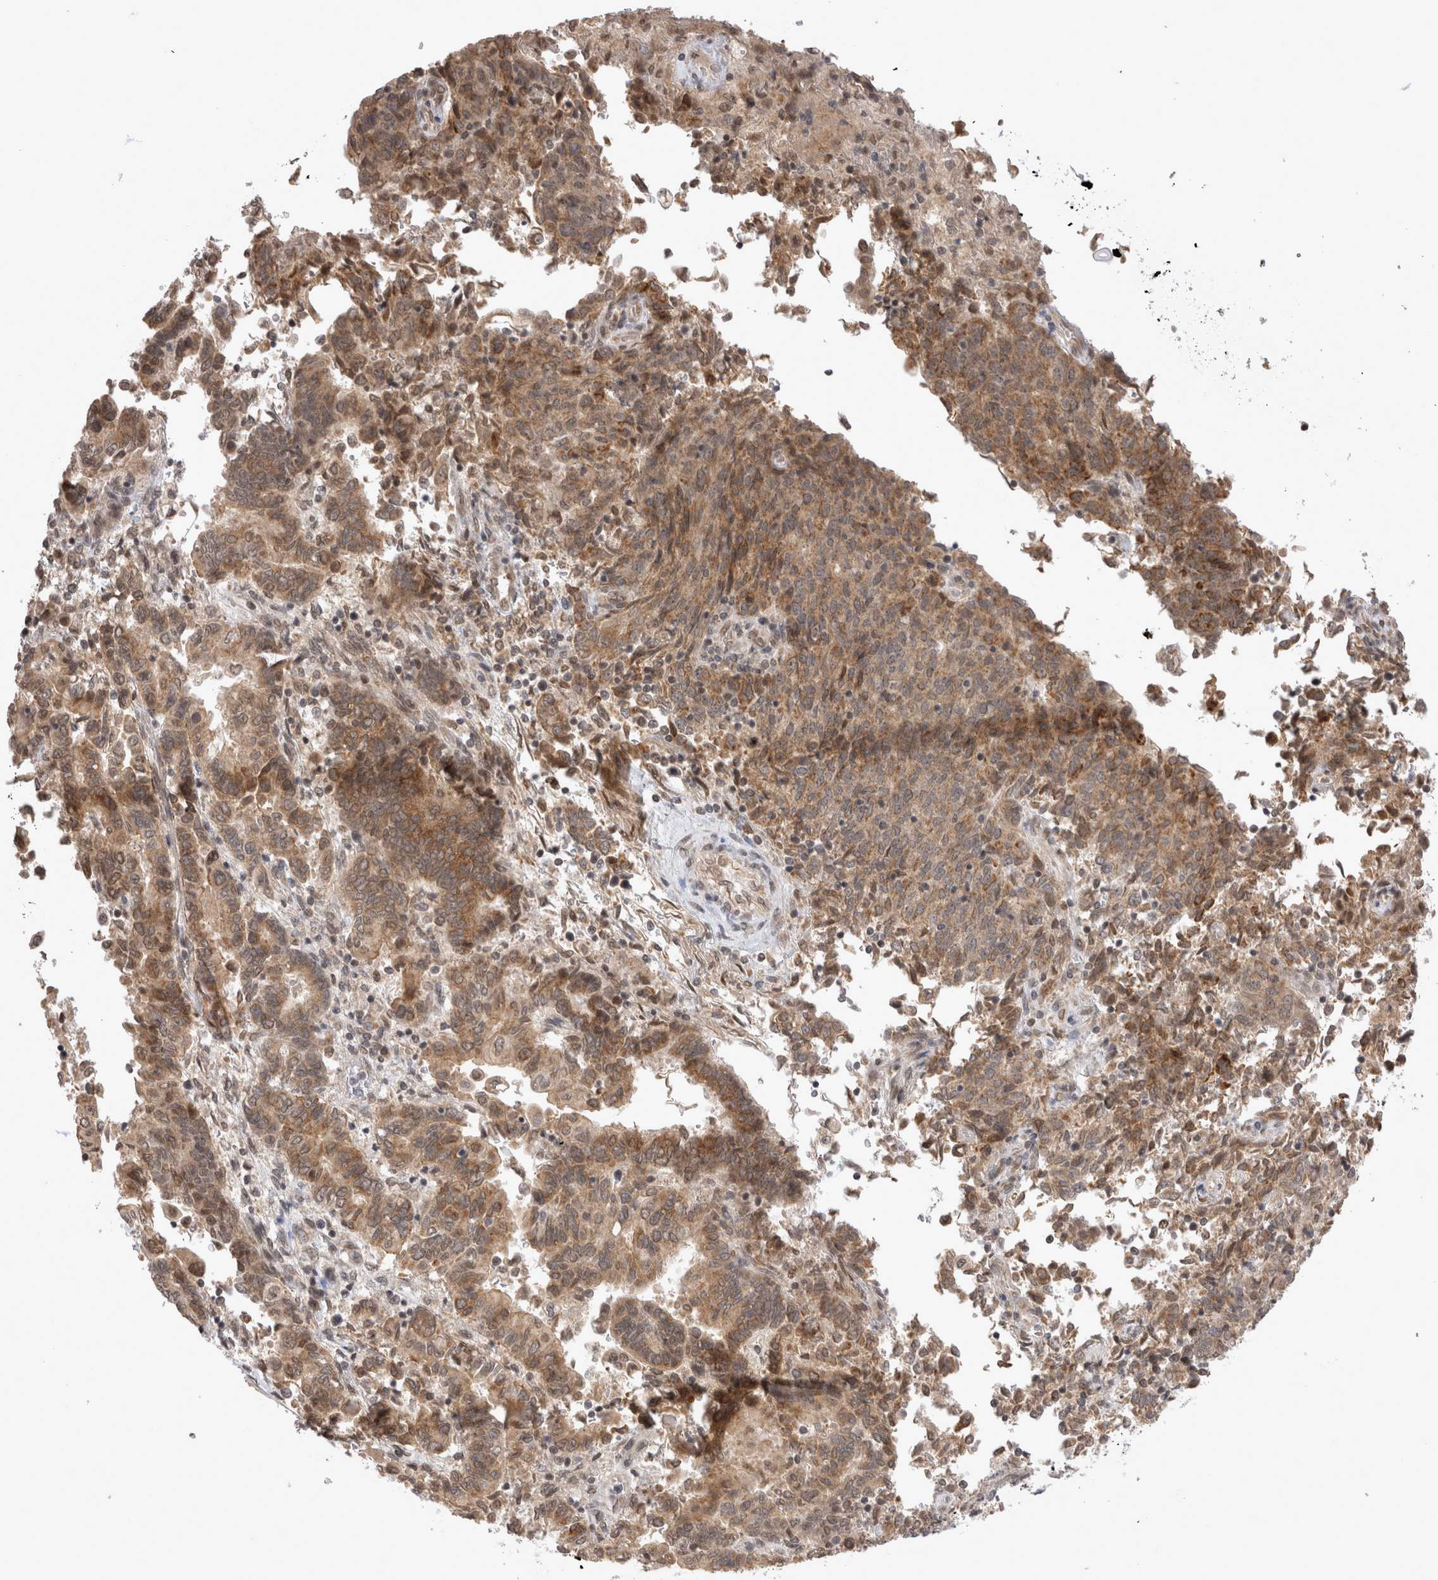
{"staining": {"intensity": "moderate", "quantity": ">75%", "location": "cytoplasmic/membranous,nuclear"}, "tissue": "endometrial cancer", "cell_type": "Tumor cells", "image_type": "cancer", "snomed": [{"axis": "morphology", "description": "Adenocarcinoma, NOS"}, {"axis": "topography", "description": "Endometrium"}], "caption": "High-power microscopy captured an IHC image of adenocarcinoma (endometrial), revealing moderate cytoplasmic/membranous and nuclear staining in about >75% of tumor cells.", "gene": "TMEM65", "patient": {"sex": "female", "age": 80}}